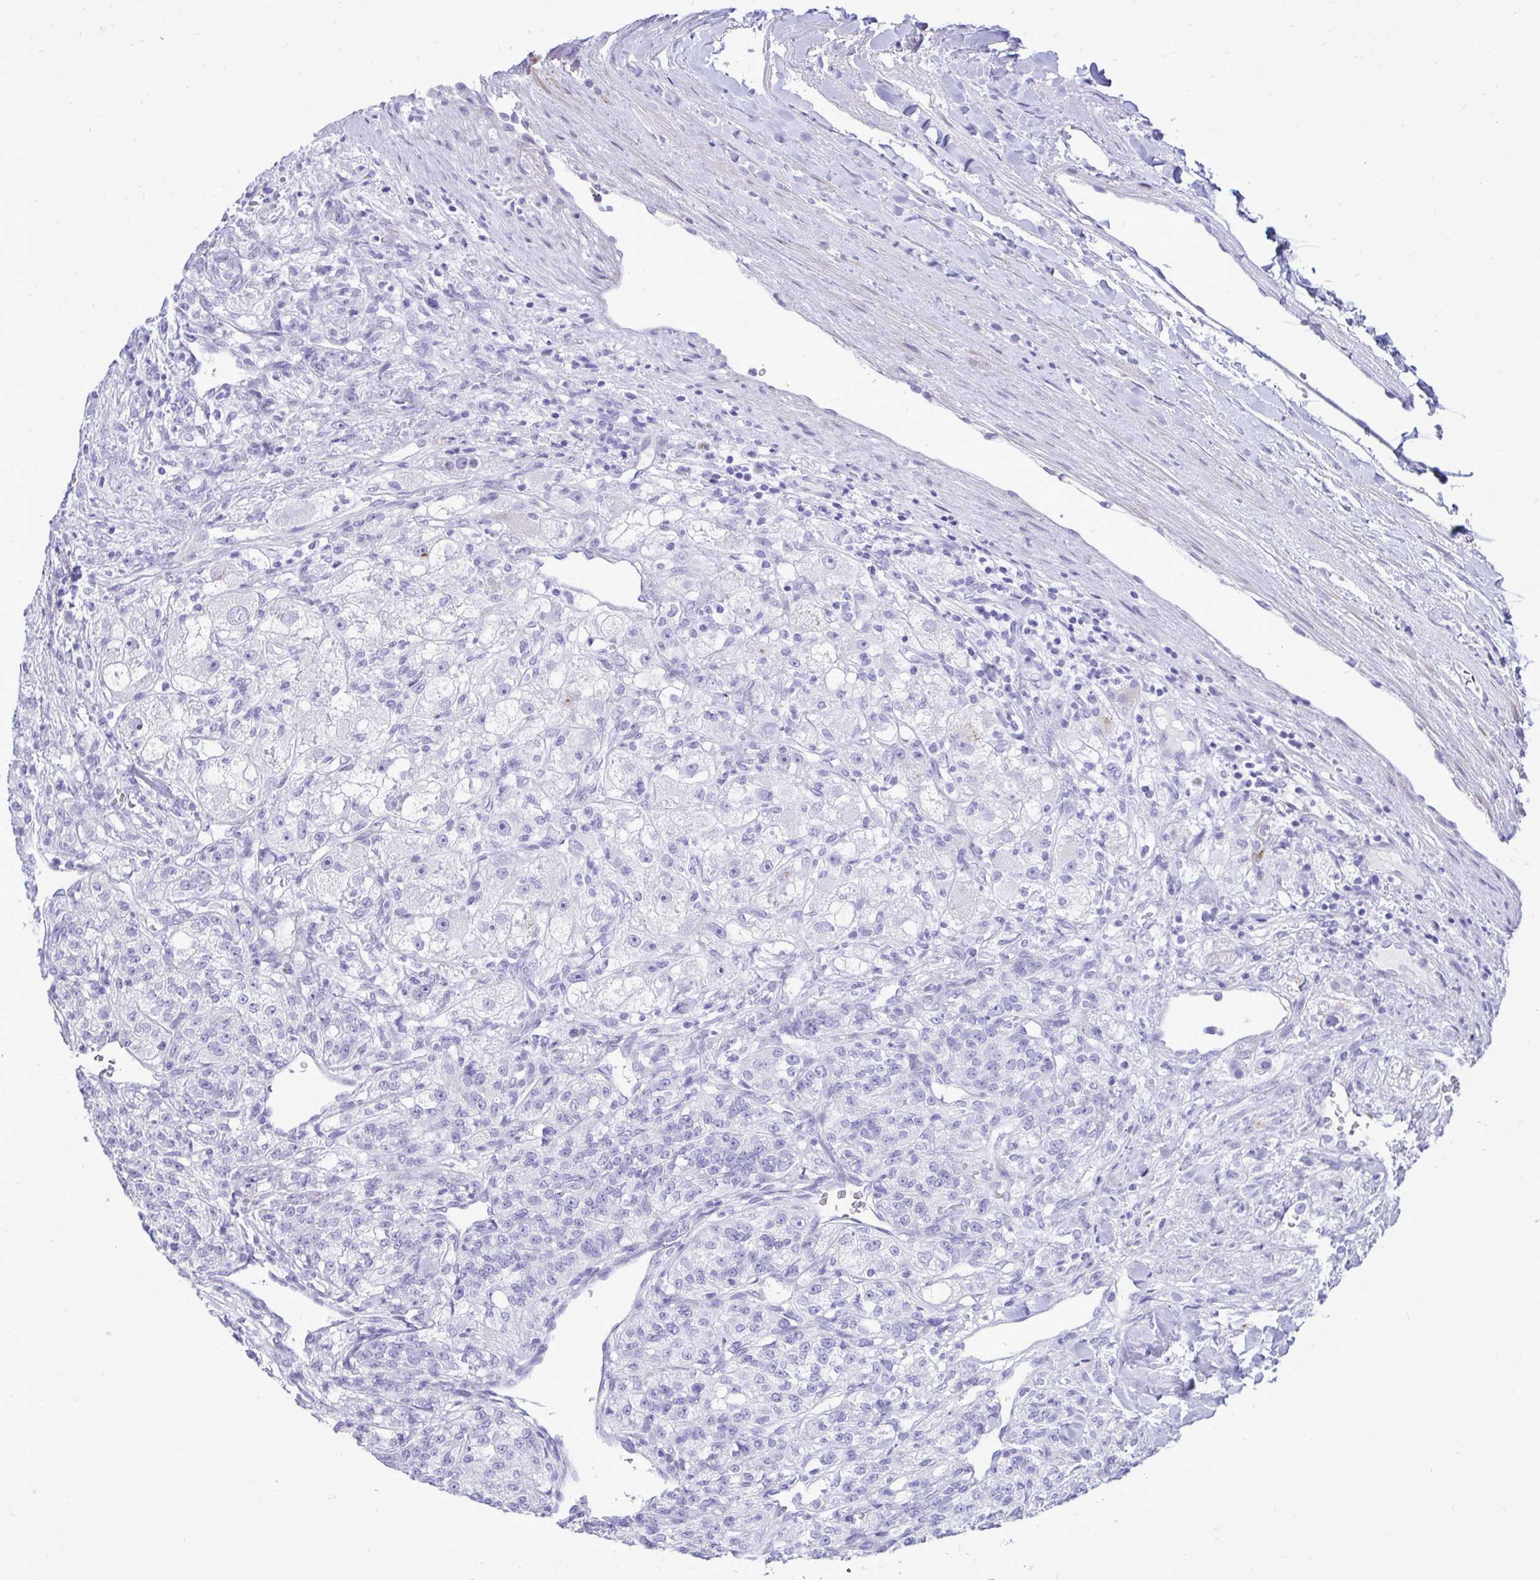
{"staining": {"intensity": "negative", "quantity": "none", "location": "none"}, "tissue": "renal cancer", "cell_type": "Tumor cells", "image_type": "cancer", "snomed": [{"axis": "morphology", "description": "Adenocarcinoma, NOS"}, {"axis": "topography", "description": "Kidney"}], "caption": "Immunohistochemical staining of renal adenocarcinoma reveals no significant staining in tumor cells.", "gene": "ANKDD1B", "patient": {"sex": "female", "age": 63}}